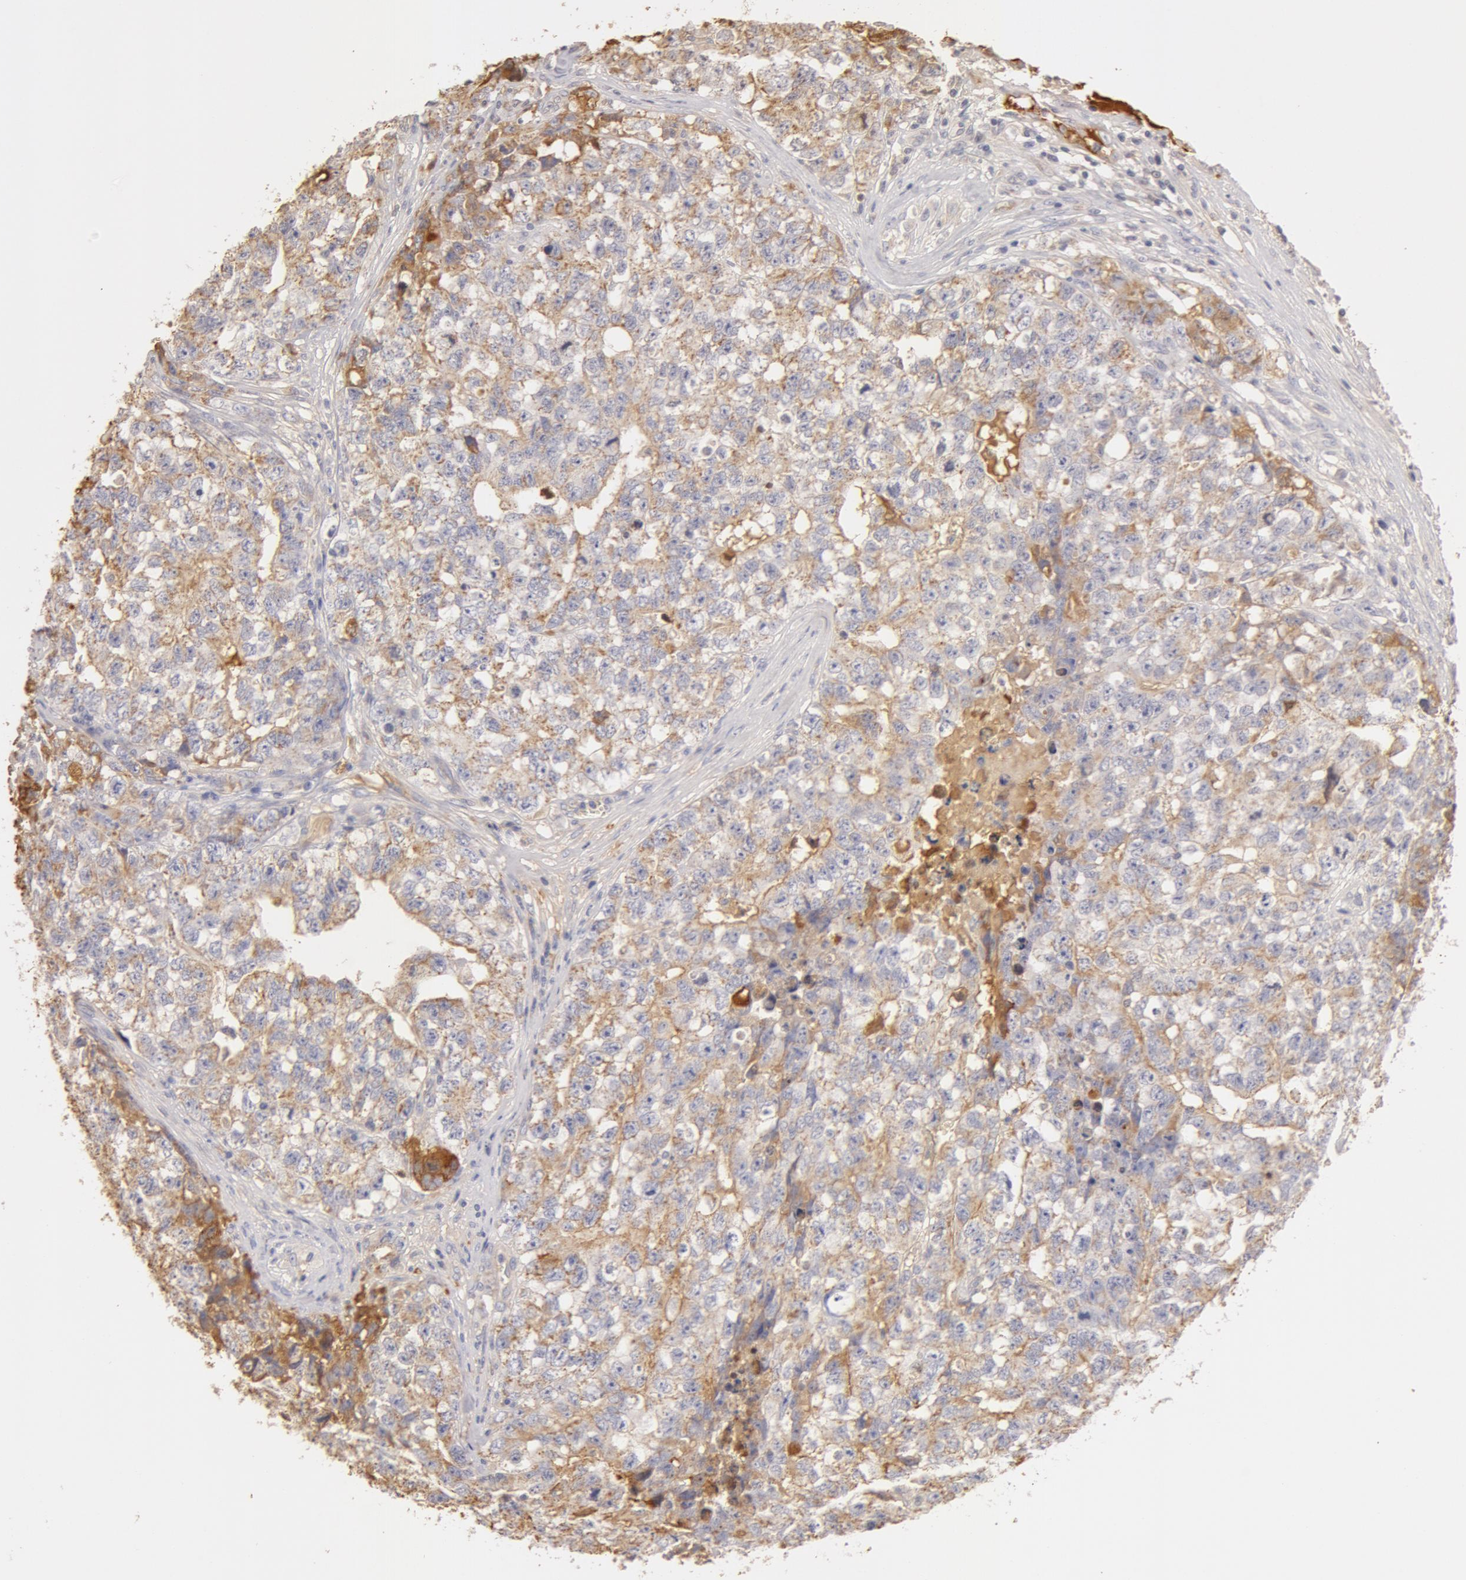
{"staining": {"intensity": "weak", "quantity": ">75%", "location": "cytoplasmic/membranous"}, "tissue": "testis cancer", "cell_type": "Tumor cells", "image_type": "cancer", "snomed": [{"axis": "morphology", "description": "Carcinoma, Embryonal, NOS"}, {"axis": "topography", "description": "Testis"}], "caption": "Immunohistochemical staining of human testis cancer (embryonal carcinoma) demonstrates low levels of weak cytoplasmic/membranous protein expression in approximately >75% of tumor cells.", "gene": "TF", "patient": {"sex": "male", "age": 31}}